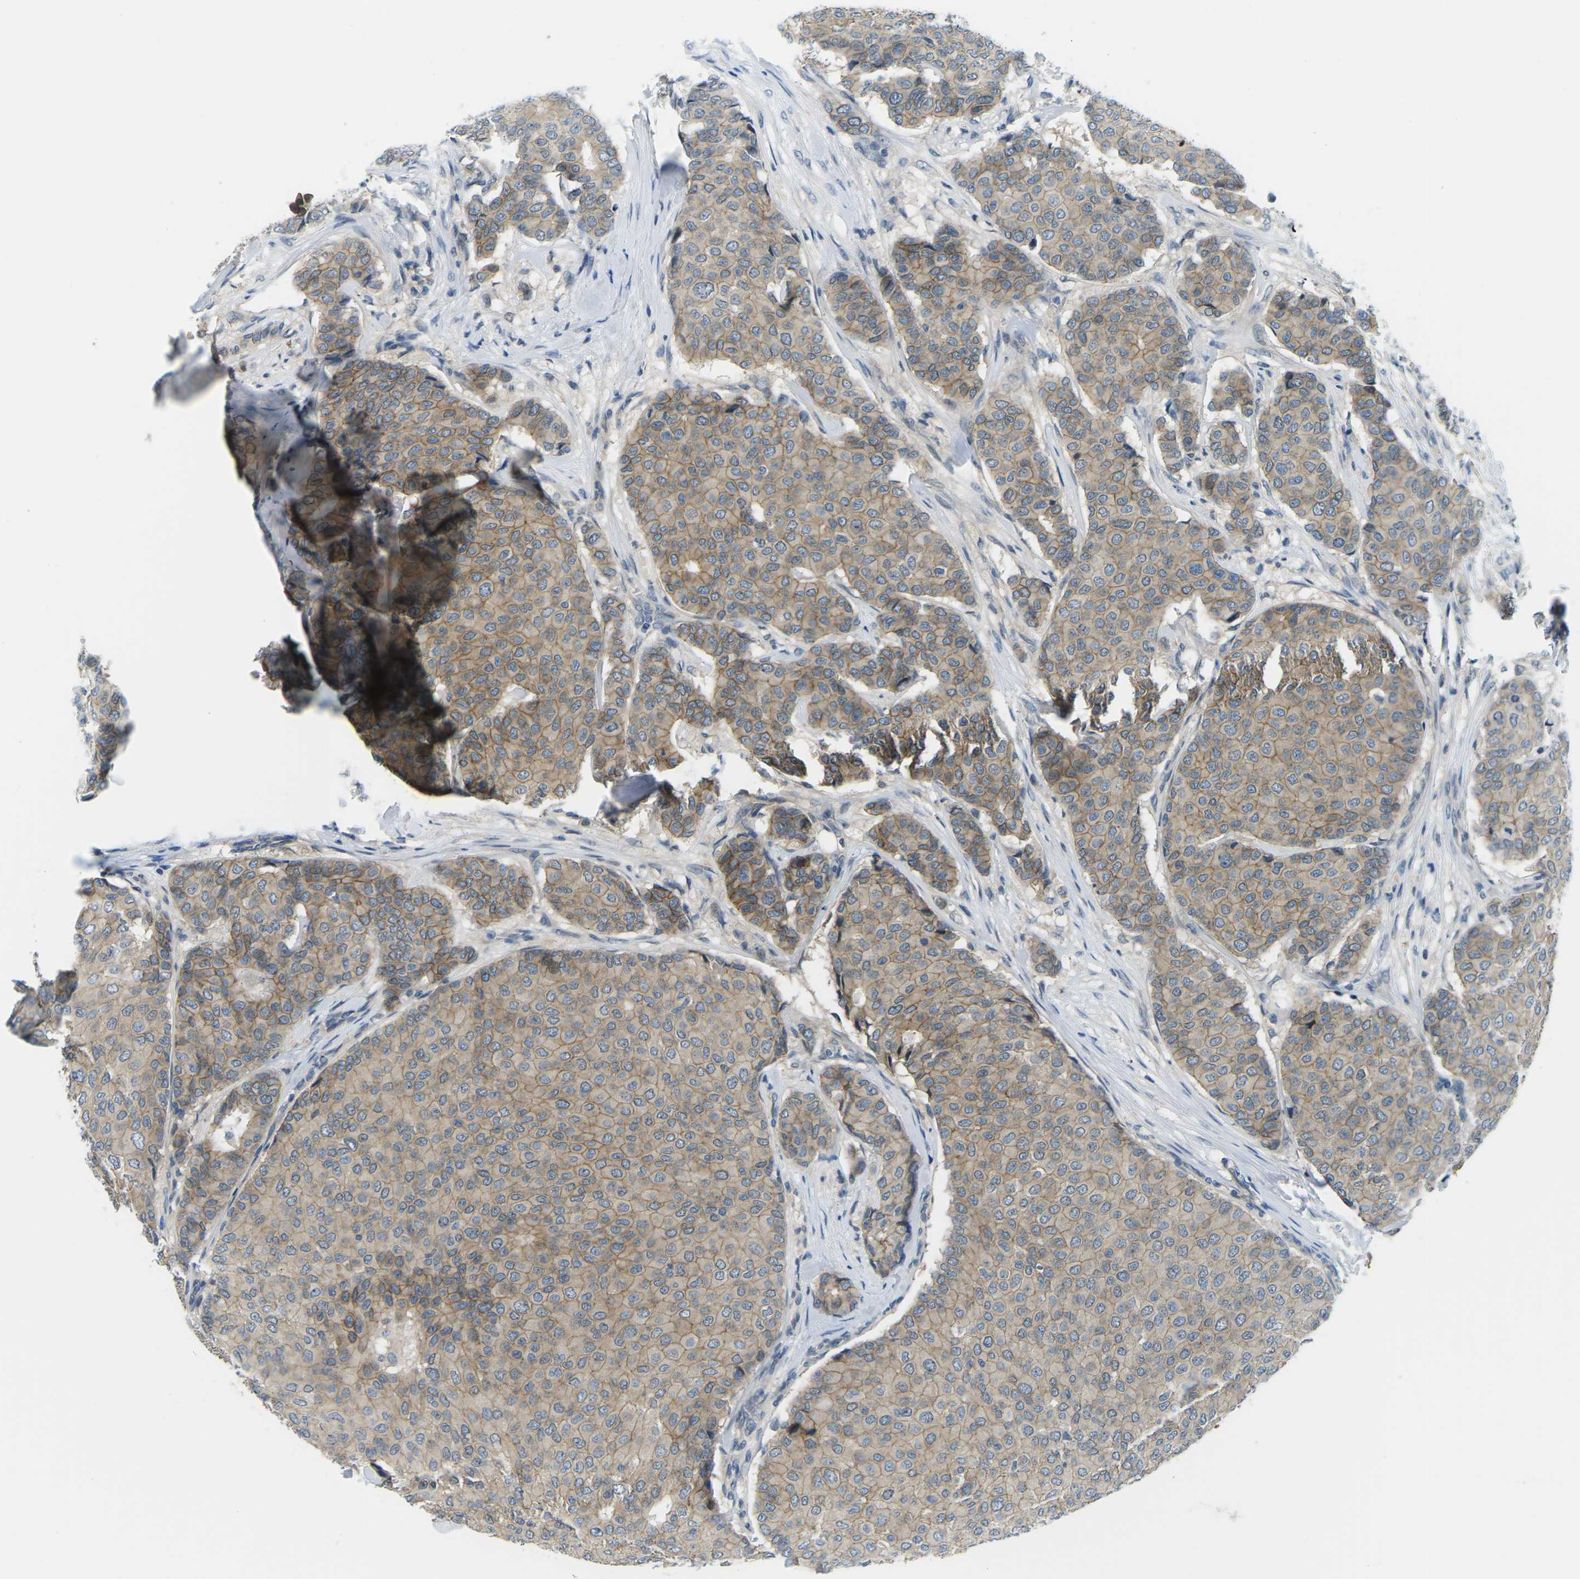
{"staining": {"intensity": "moderate", "quantity": ">75%", "location": "cytoplasmic/membranous"}, "tissue": "breast cancer", "cell_type": "Tumor cells", "image_type": "cancer", "snomed": [{"axis": "morphology", "description": "Duct carcinoma"}, {"axis": "topography", "description": "Breast"}], "caption": "An IHC image of tumor tissue is shown. Protein staining in brown shows moderate cytoplasmic/membranous positivity in breast intraductal carcinoma within tumor cells.", "gene": "CTNND1", "patient": {"sex": "female", "age": 75}}